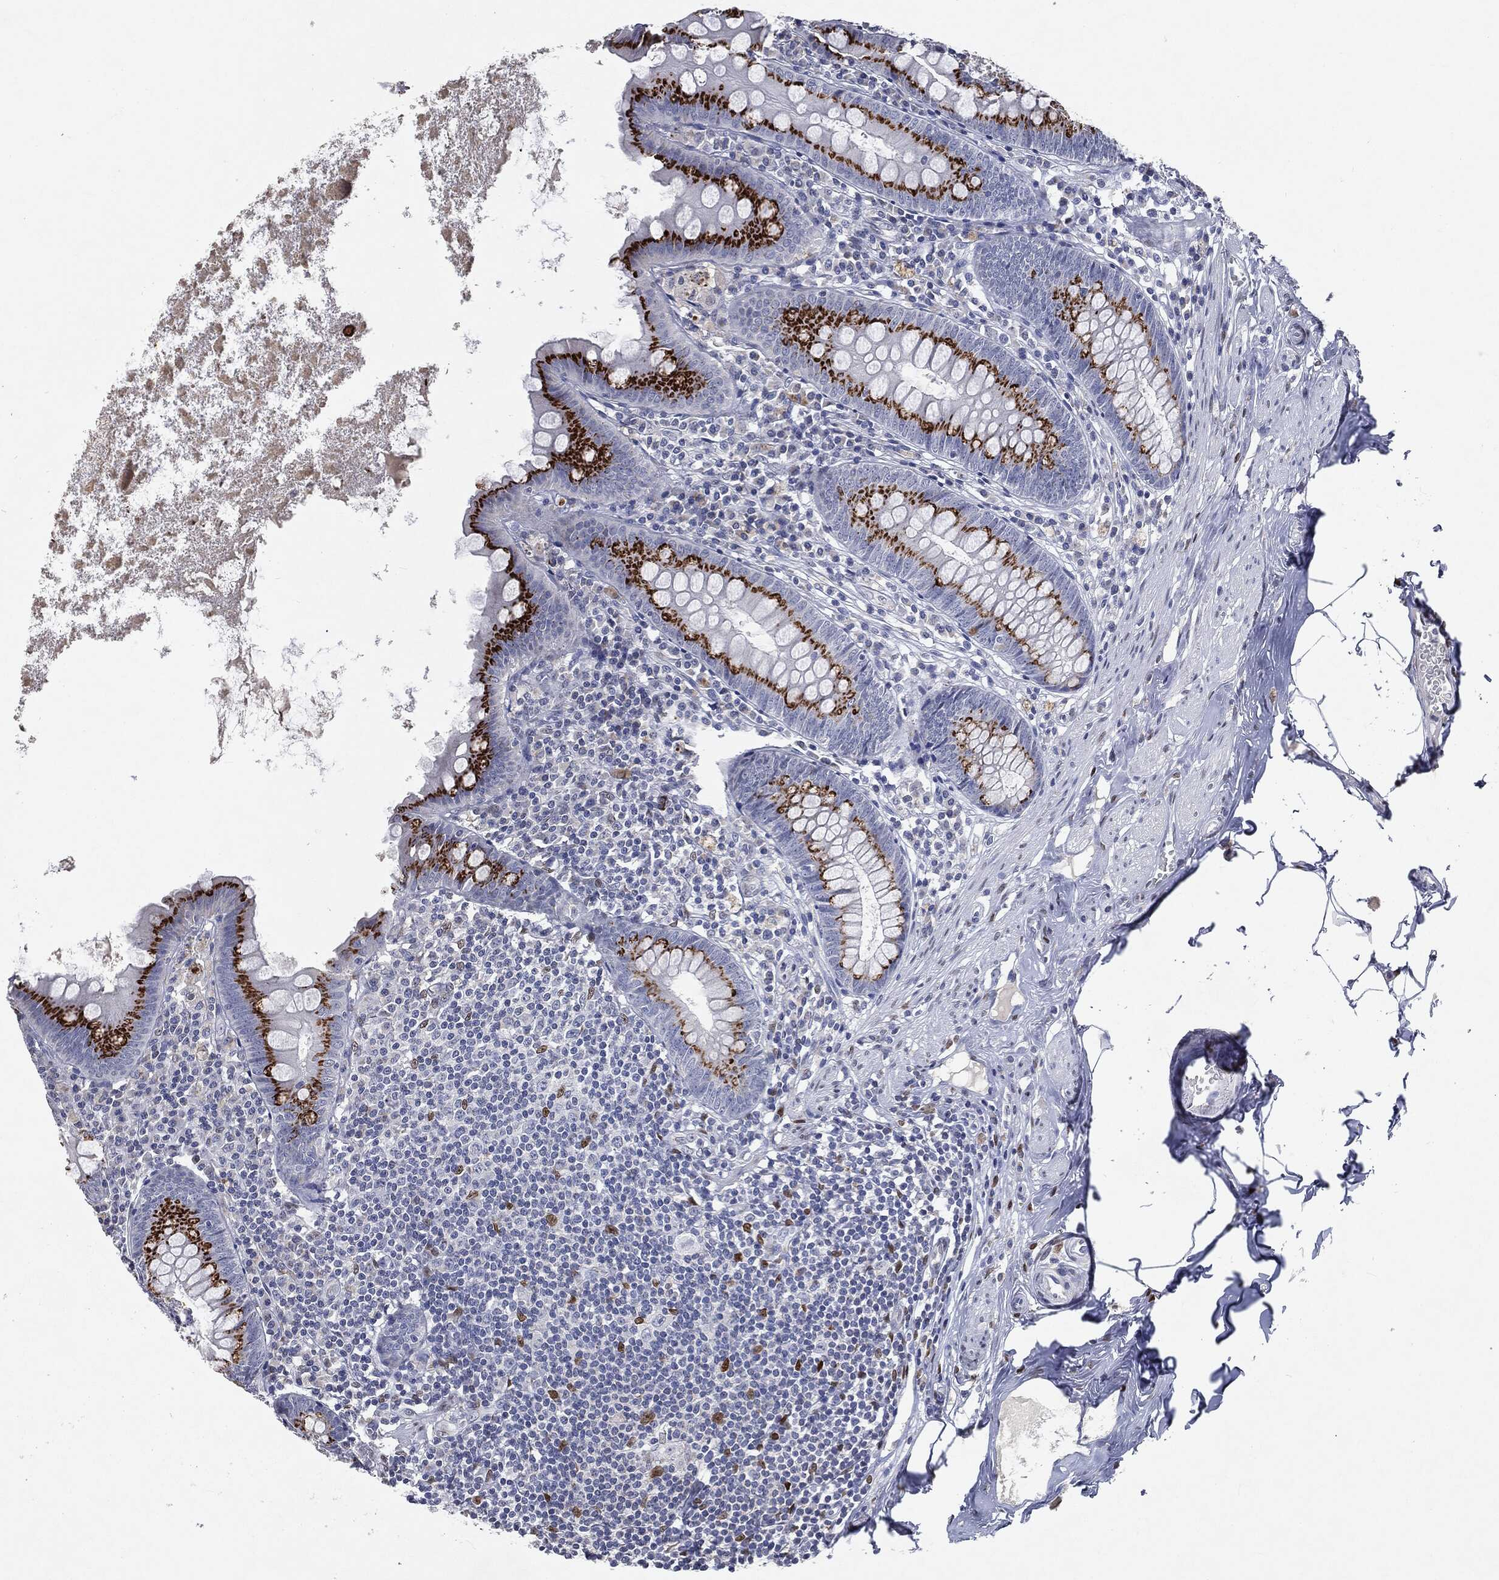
{"staining": {"intensity": "strong", "quantity": ">75%", "location": "cytoplasmic/membranous"}, "tissue": "appendix", "cell_type": "Glandular cells", "image_type": "normal", "snomed": [{"axis": "morphology", "description": "Normal tissue, NOS"}, {"axis": "topography", "description": "Appendix"}], "caption": "Approximately >75% of glandular cells in normal human appendix reveal strong cytoplasmic/membranous protein positivity as visualized by brown immunohistochemical staining.", "gene": "CASD1", "patient": {"sex": "female", "age": 82}}